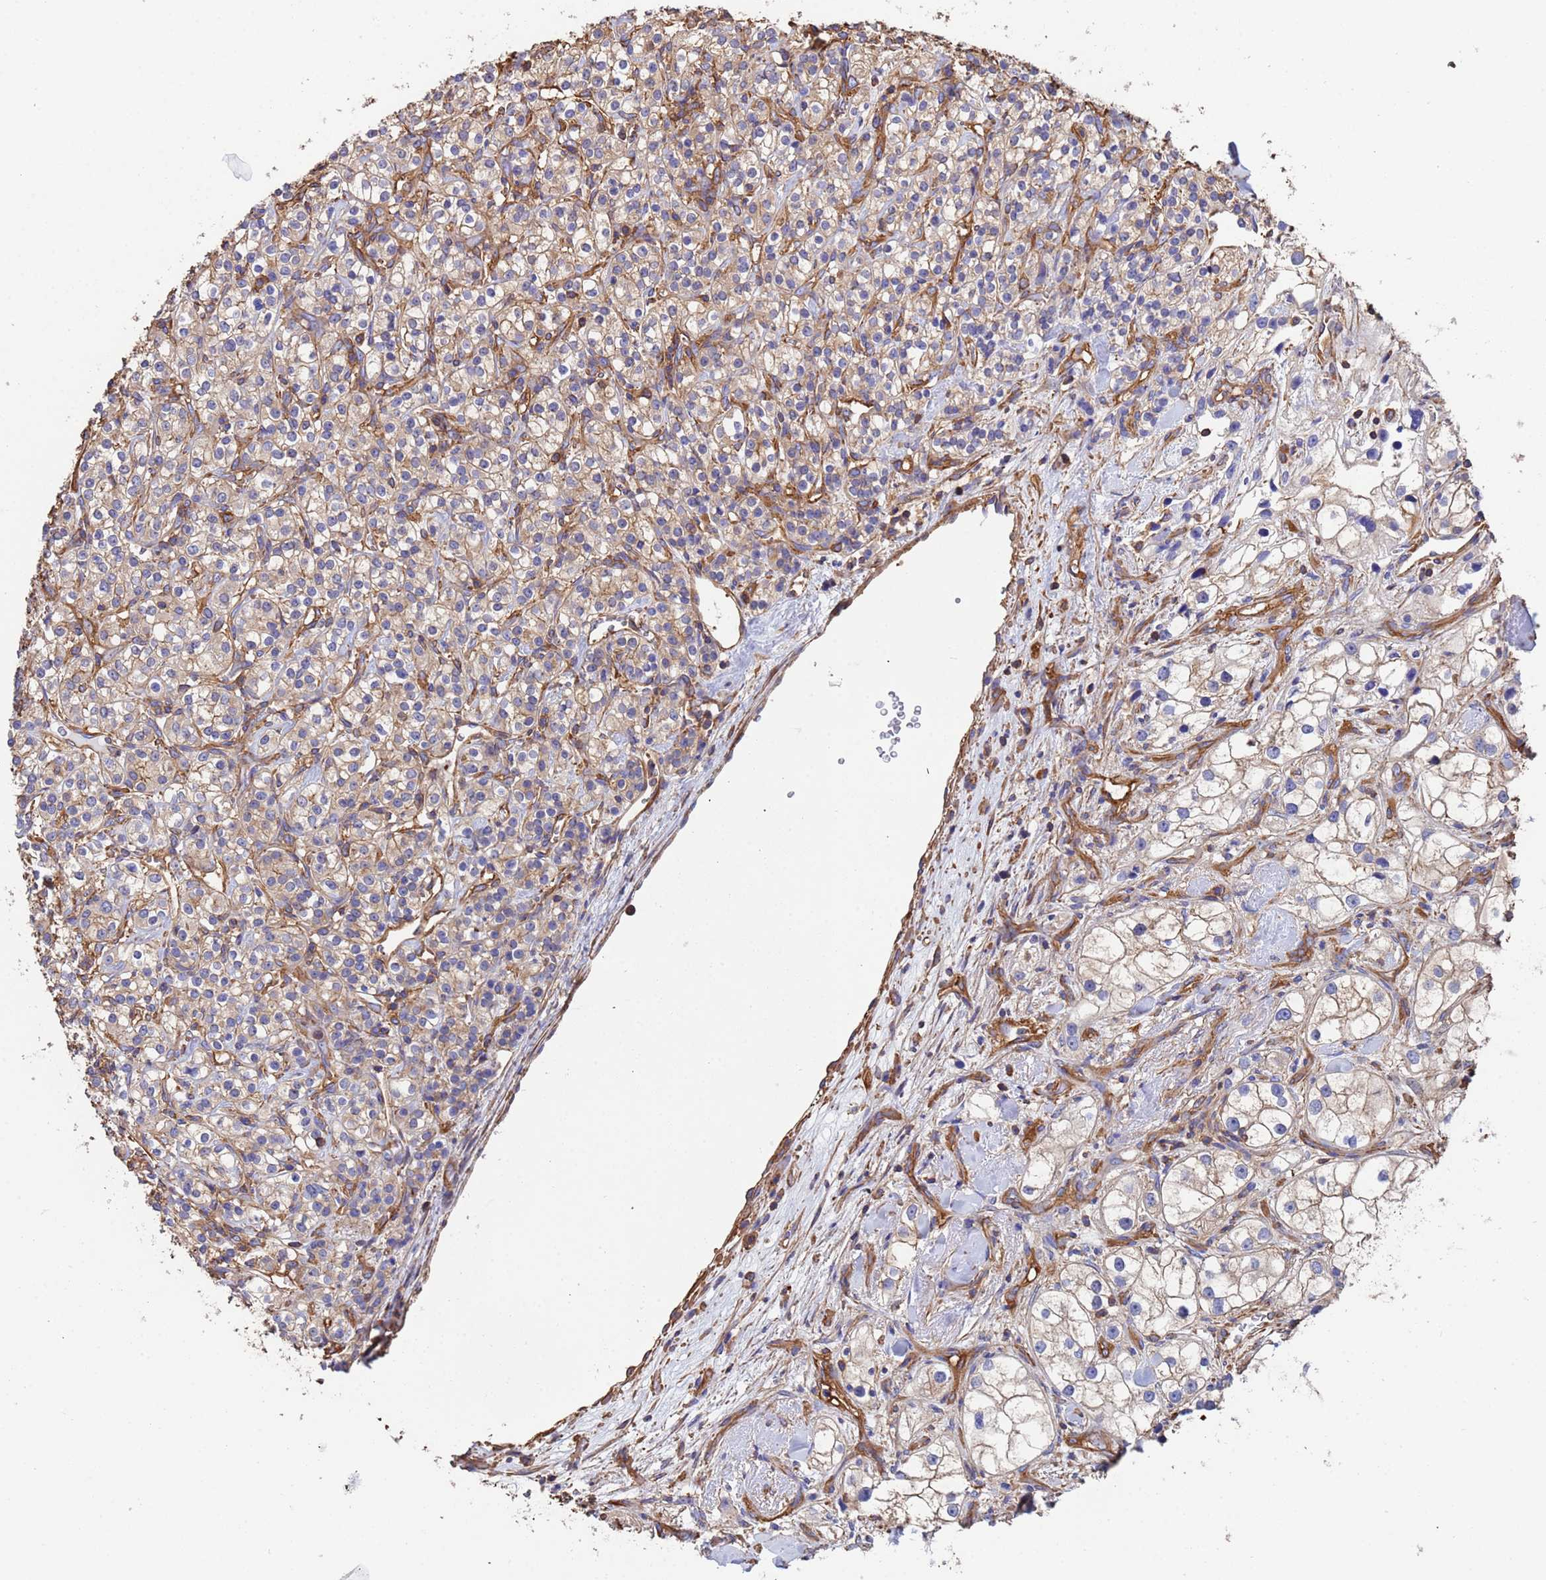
{"staining": {"intensity": "weak", "quantity": "25%-75%", "location": "cytoplasmic/membranous"}, "tissue": "renal cancer", "cell_type": "Tumor cells", "image_type": "cancer", "snomed": [{"axis": "morphology", "description": "Adenocarcinoma, NOS"}, {"axis": "topography", "description": "Kidney"}], "caption": "Protein staining demonstrates weak cytoplasmic/membranous positivity in about 25%-75% of tumor cells in renal cancer.", "gene": "MYL12A", "patient": {"sex": "male", "age": 77}}